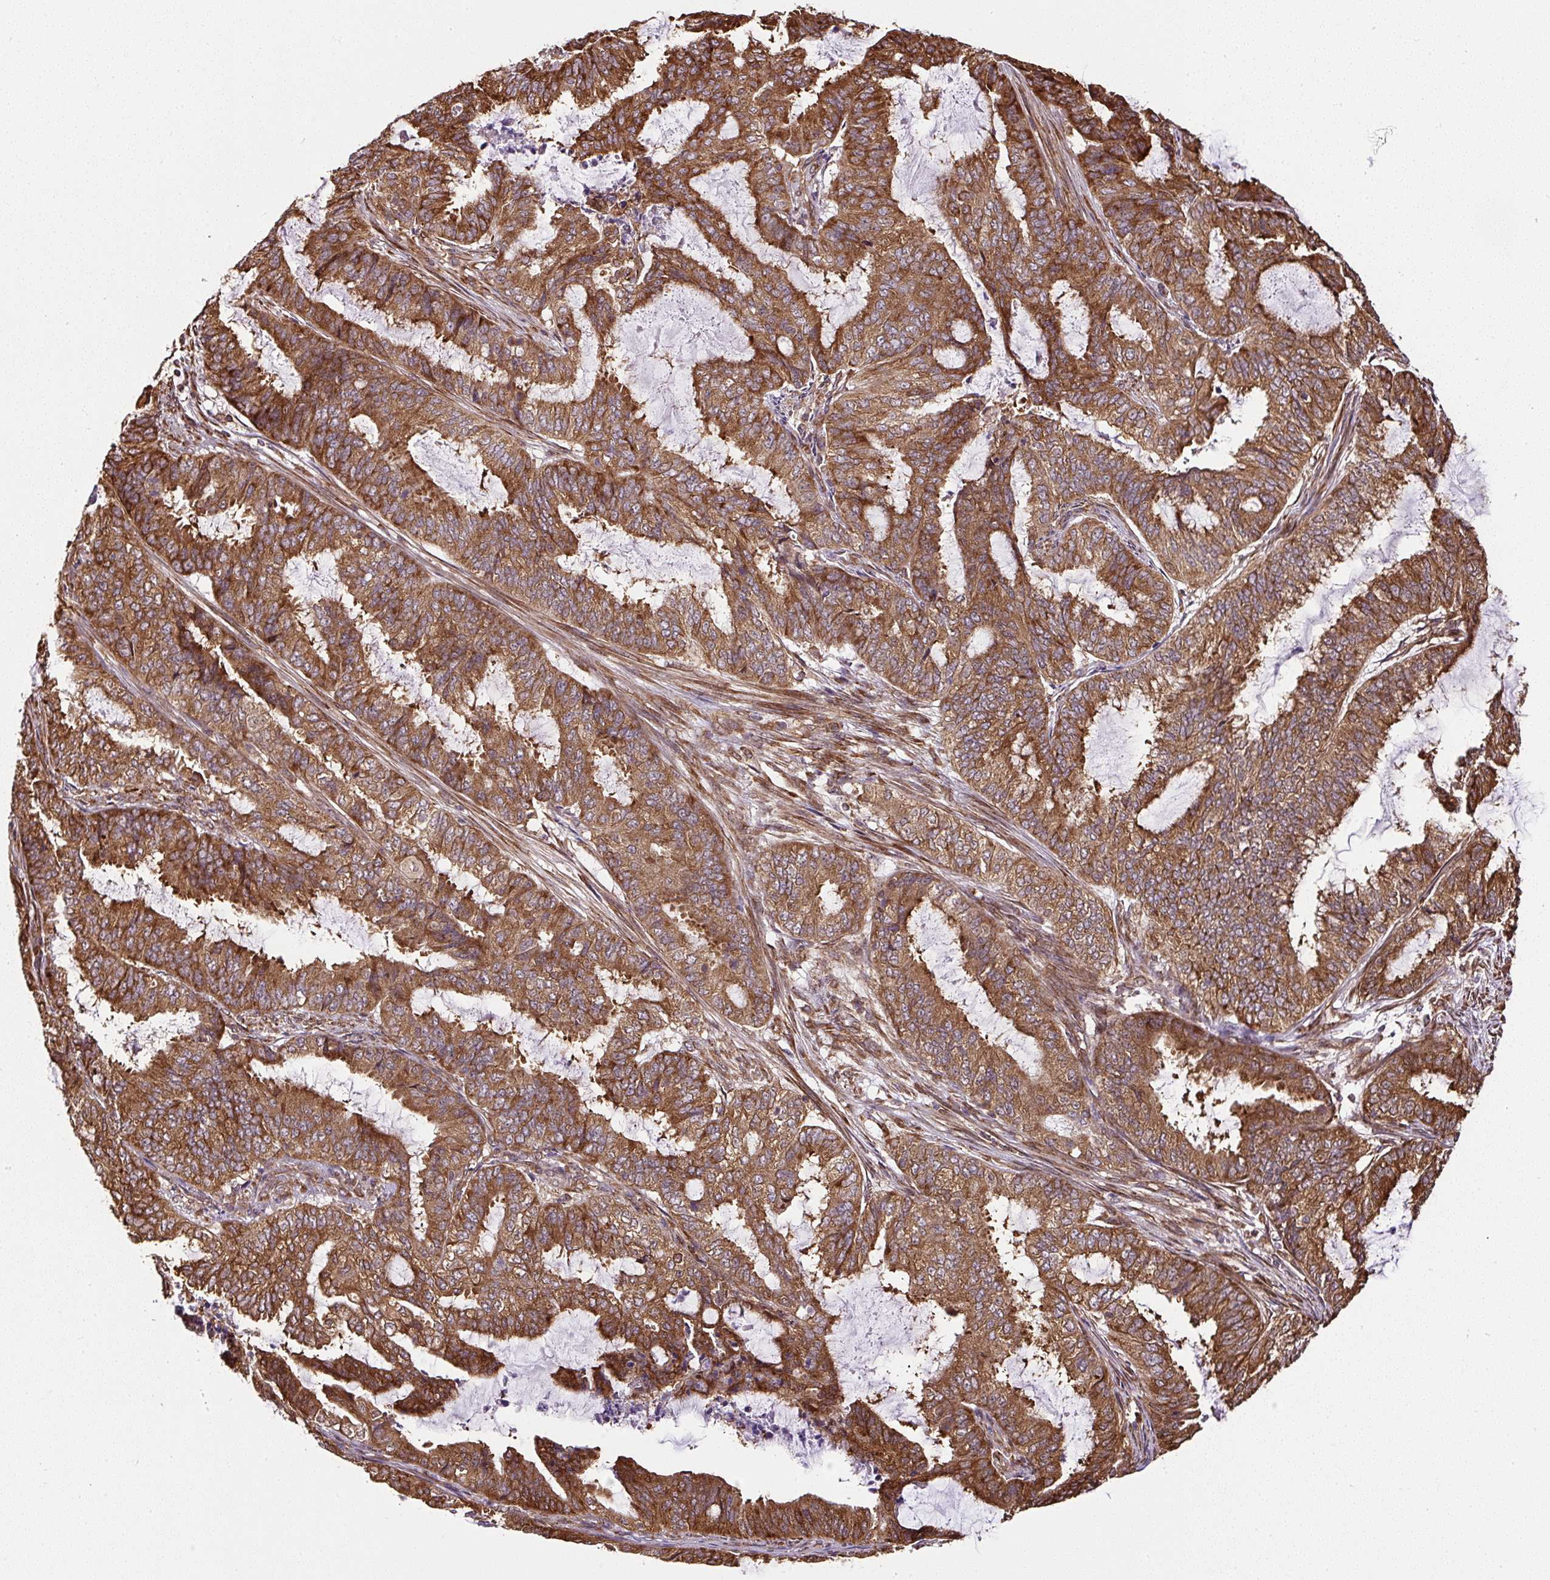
{"staining": {"intensity": "strong", "quantity": ">75%", "location": "cytoplasmic/membranous"}, "tissue": "endometrial cancer", "cell_type": "Tumor cells", "image_type": "cancer", "snomed": [{"axis": "morphology", "description": "Adenocarcinoma, NOS"}, {"axis": "topography", "description": "Endometrium"}], "caption": "An immunohistochemistry image of tumor tissue is shown. Protein staining in brown labels strong cytoplasmic/membranous positivity in endometrial cancer (adenocarcinoma) within tumor cells.", "gene": "KDM4E", "patient": {"sex": "female", "age": 51}}